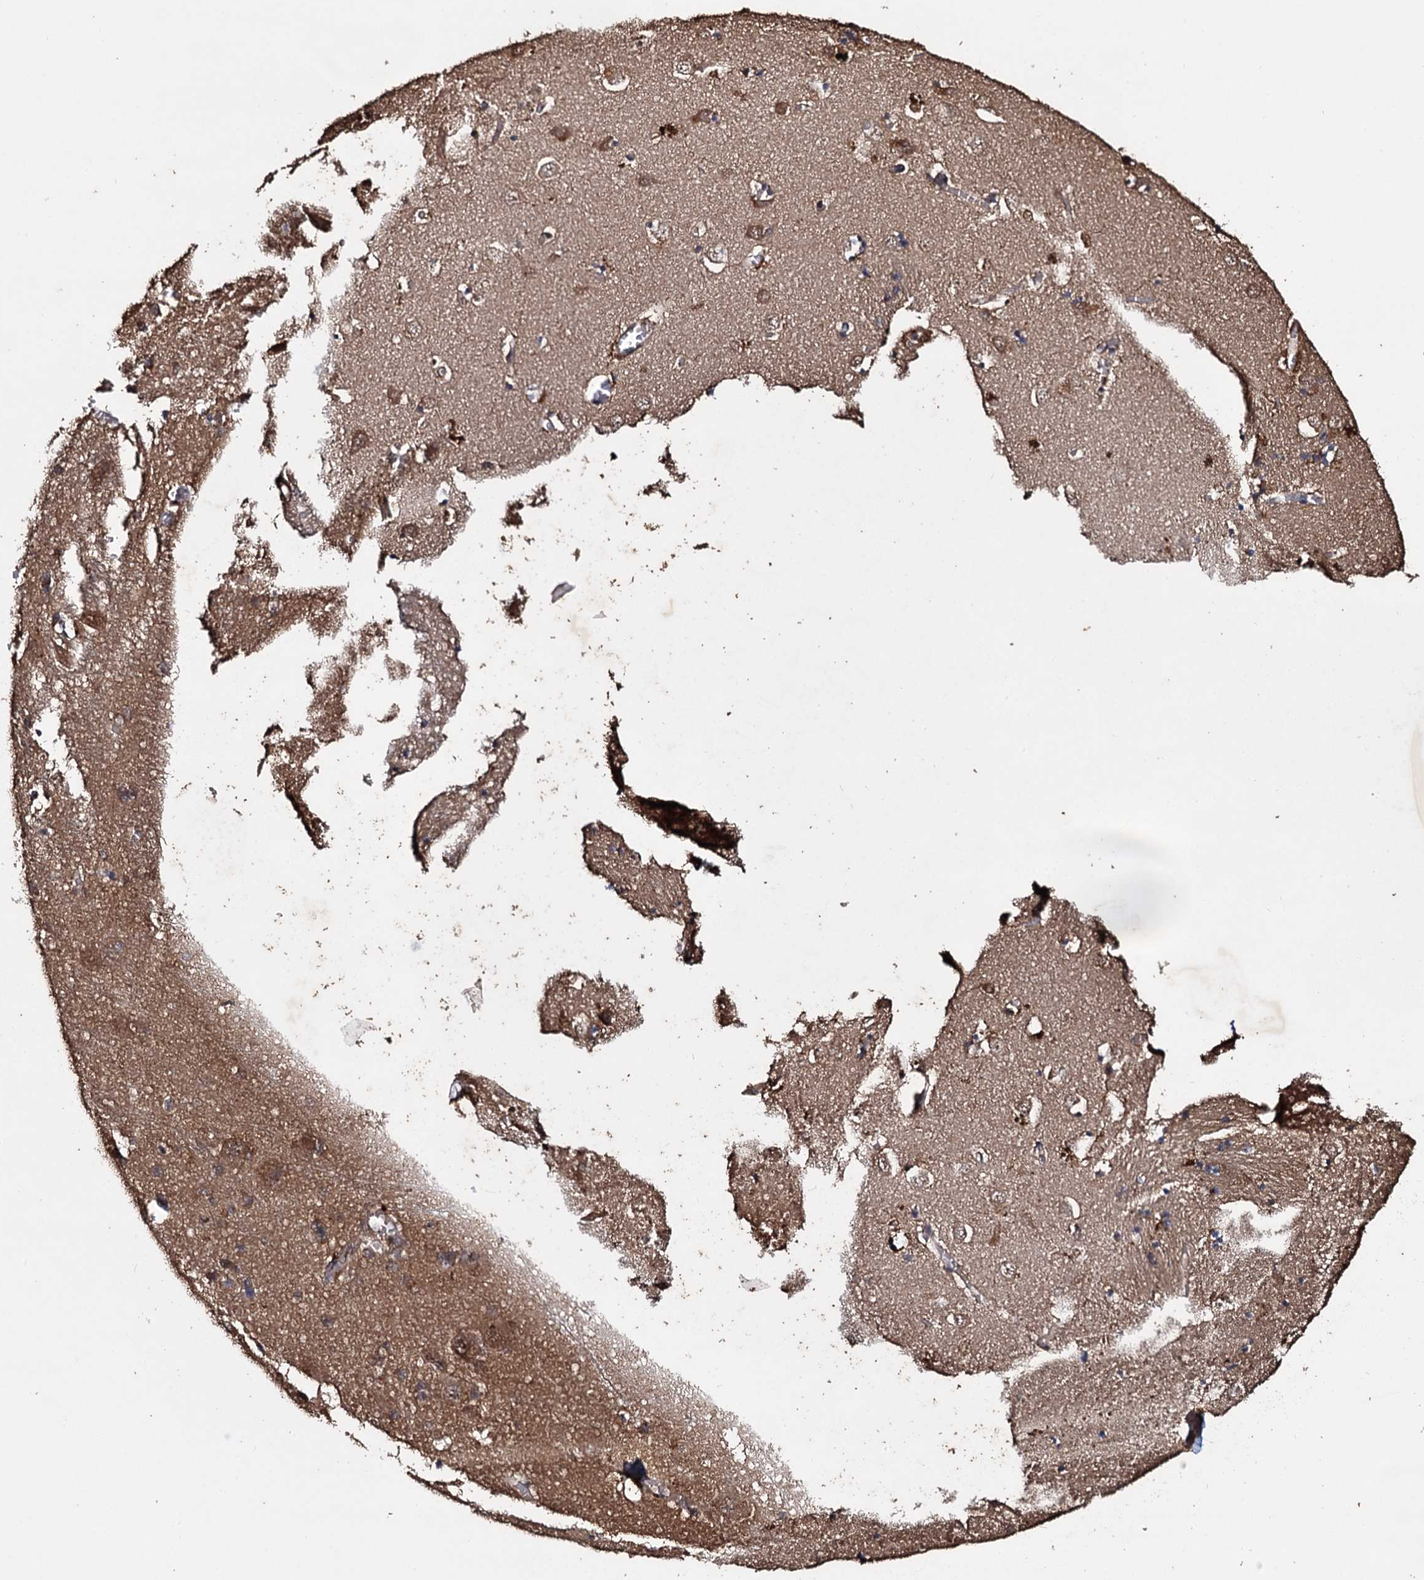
{"staining": {"intensity": "moderate", "quantity": "<25%", "location": "cytoplasmic/membranous"}, "tissue": "caudate", "cell_type": "Glial cells", "image_type": "normal", "snomed": [{"axis": "morphology", "description": "Normal tissue, NOS"}, {"axis": "topography", "description": "Lateral ventricle wall"}], "caption": "Moderate cytoplasmic/membranous expression is identified in approximately <25% of glial cells in benign caudate.", "gene": "SLC46A3", "patient": {"sex": "male", "age": 37}}